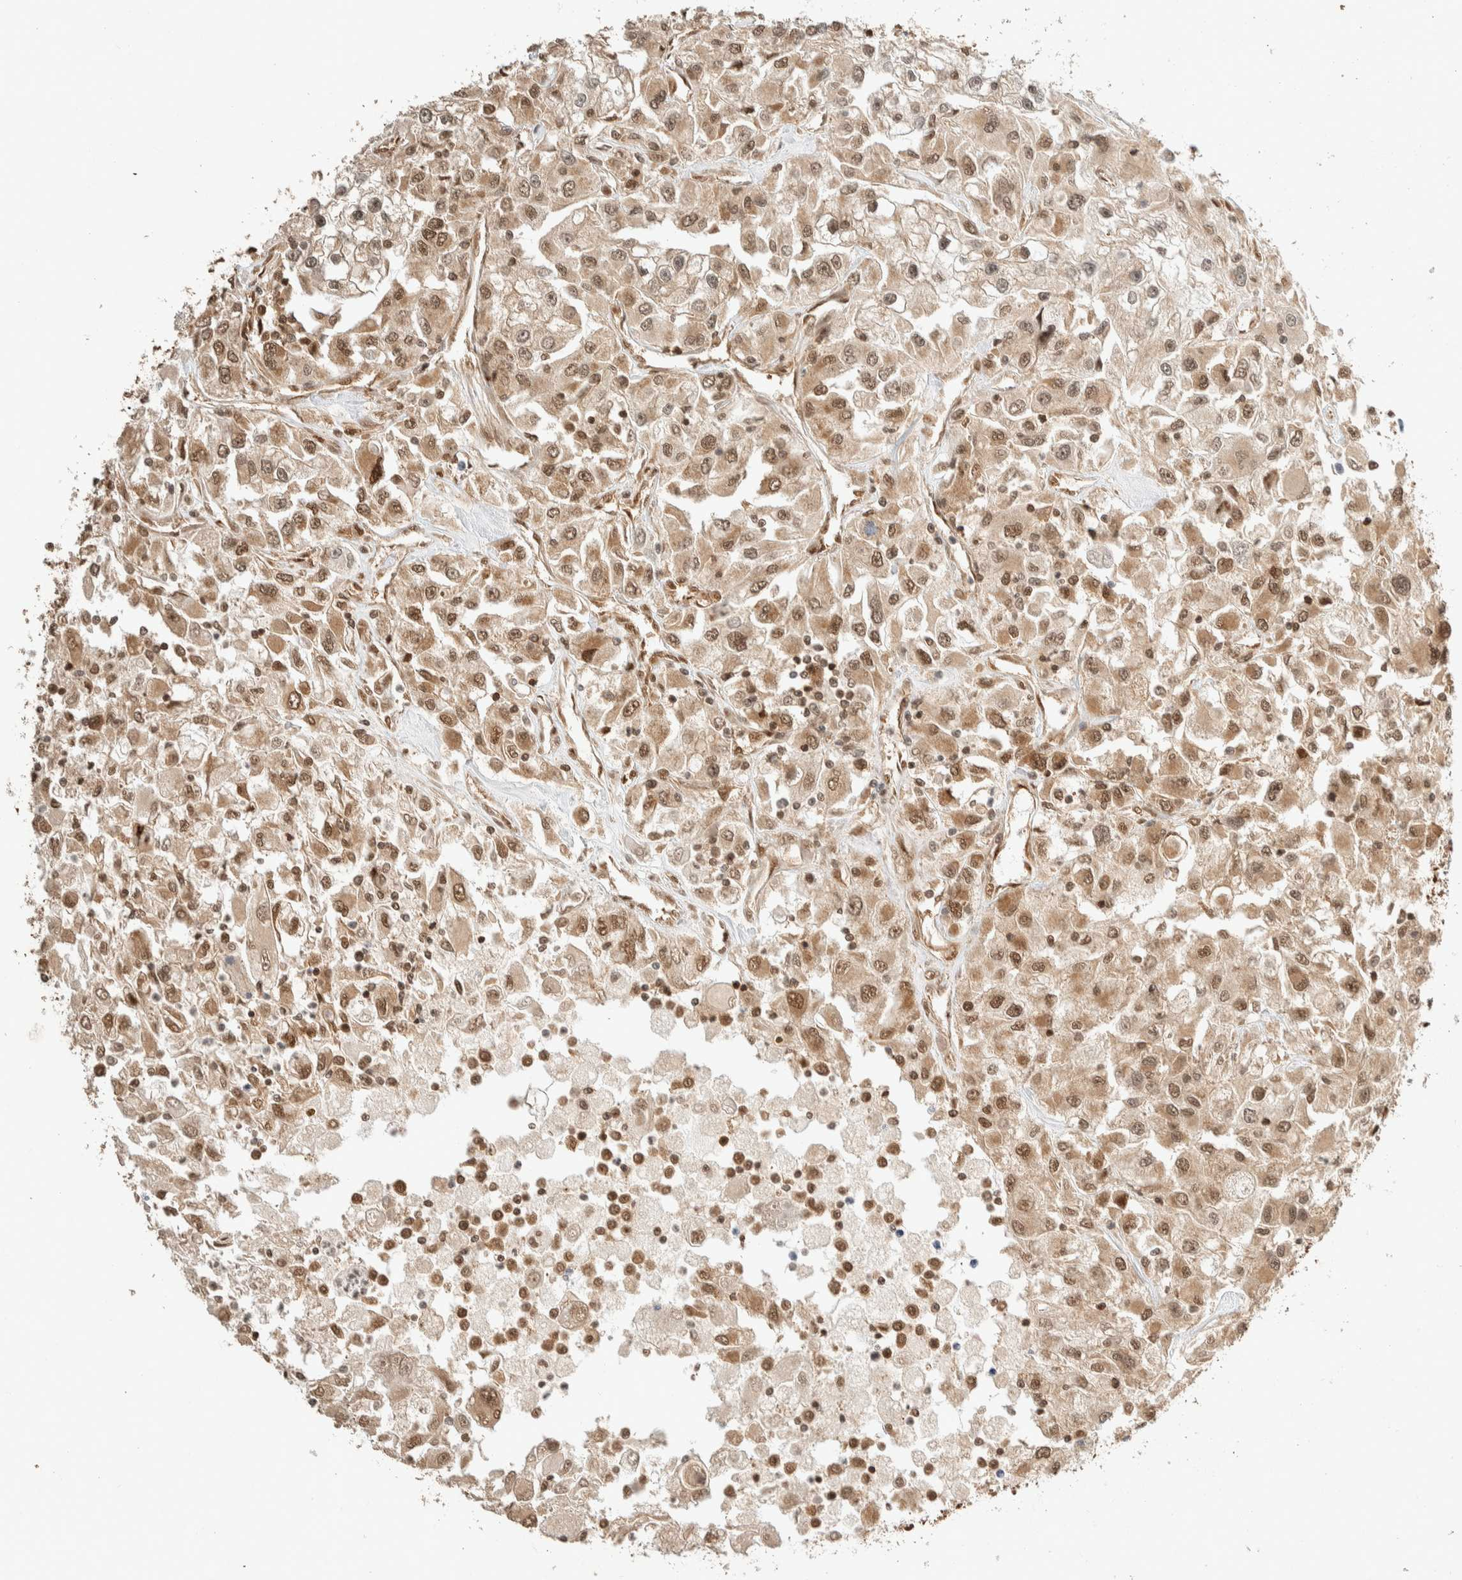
{"staining": {"intensity": "moderate", "quantity": ">75%", "location": "cytoplasmic/membranous,nuclear"}, "tissue": "renal cancer", "cell_type": "Tumor cells", "image_type": "cancer", "snomed": [{"axis": "morphology", "description": "Adenocarcinoma, NOS"}, {"axis": "topography", "description": "Kidney"}], "caption": "Immunohistochemistry (IHC) staining of renal cancer (adenocarcinoma), which exhibits medium levels of moderate cytoplasmic/membranous and nuclear positivity in approximately >75% of tumor cells indicating moderate cytoplasmic/membranous and nuclear protein positivity. The staining was performed using DAB (brown) for protein detection and nuclei were counterstained in hematoxylin (blue).", "gene": "ZBTB2", "patient": {"sex": "female", "age": 52}}